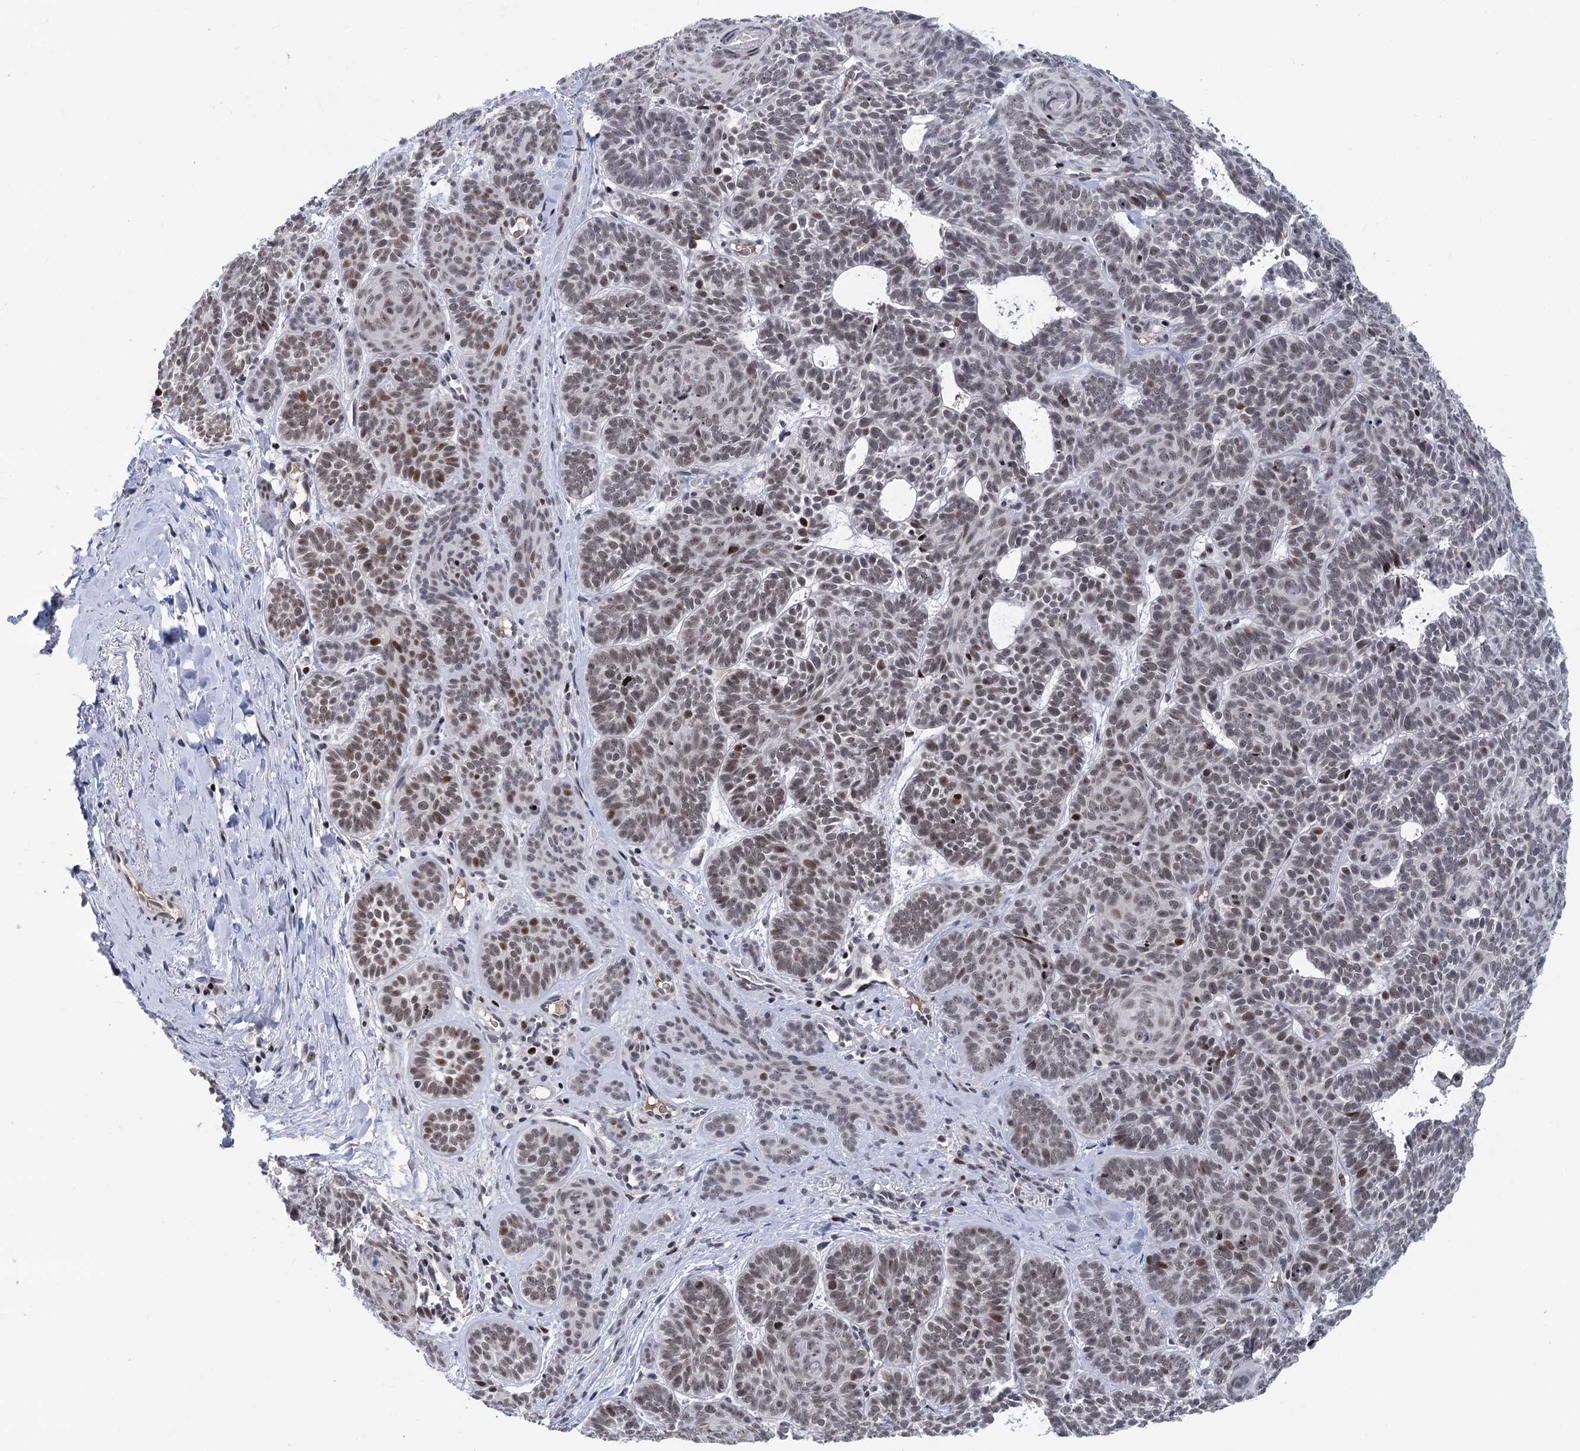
{"staining": {"intensity": "moderate", "quantity": "<25%", "location": "nuclear"}, "tissue": "skin cancer", "cell_type": "Tumor cells", "image_type": "cancer", "snomed": [{"axis": "morphology", "description": "Basal cell carcinoma"}, {"axis": "topography", "description": "Skin"}], "caption": "Immunohistochemical staining of human skin cancer shows low levels of moderate nuclear protein expression in about <25% of tumor cells.", "gene": "ZCCHC10", "patient": {"sex": "male", "age": 85}}